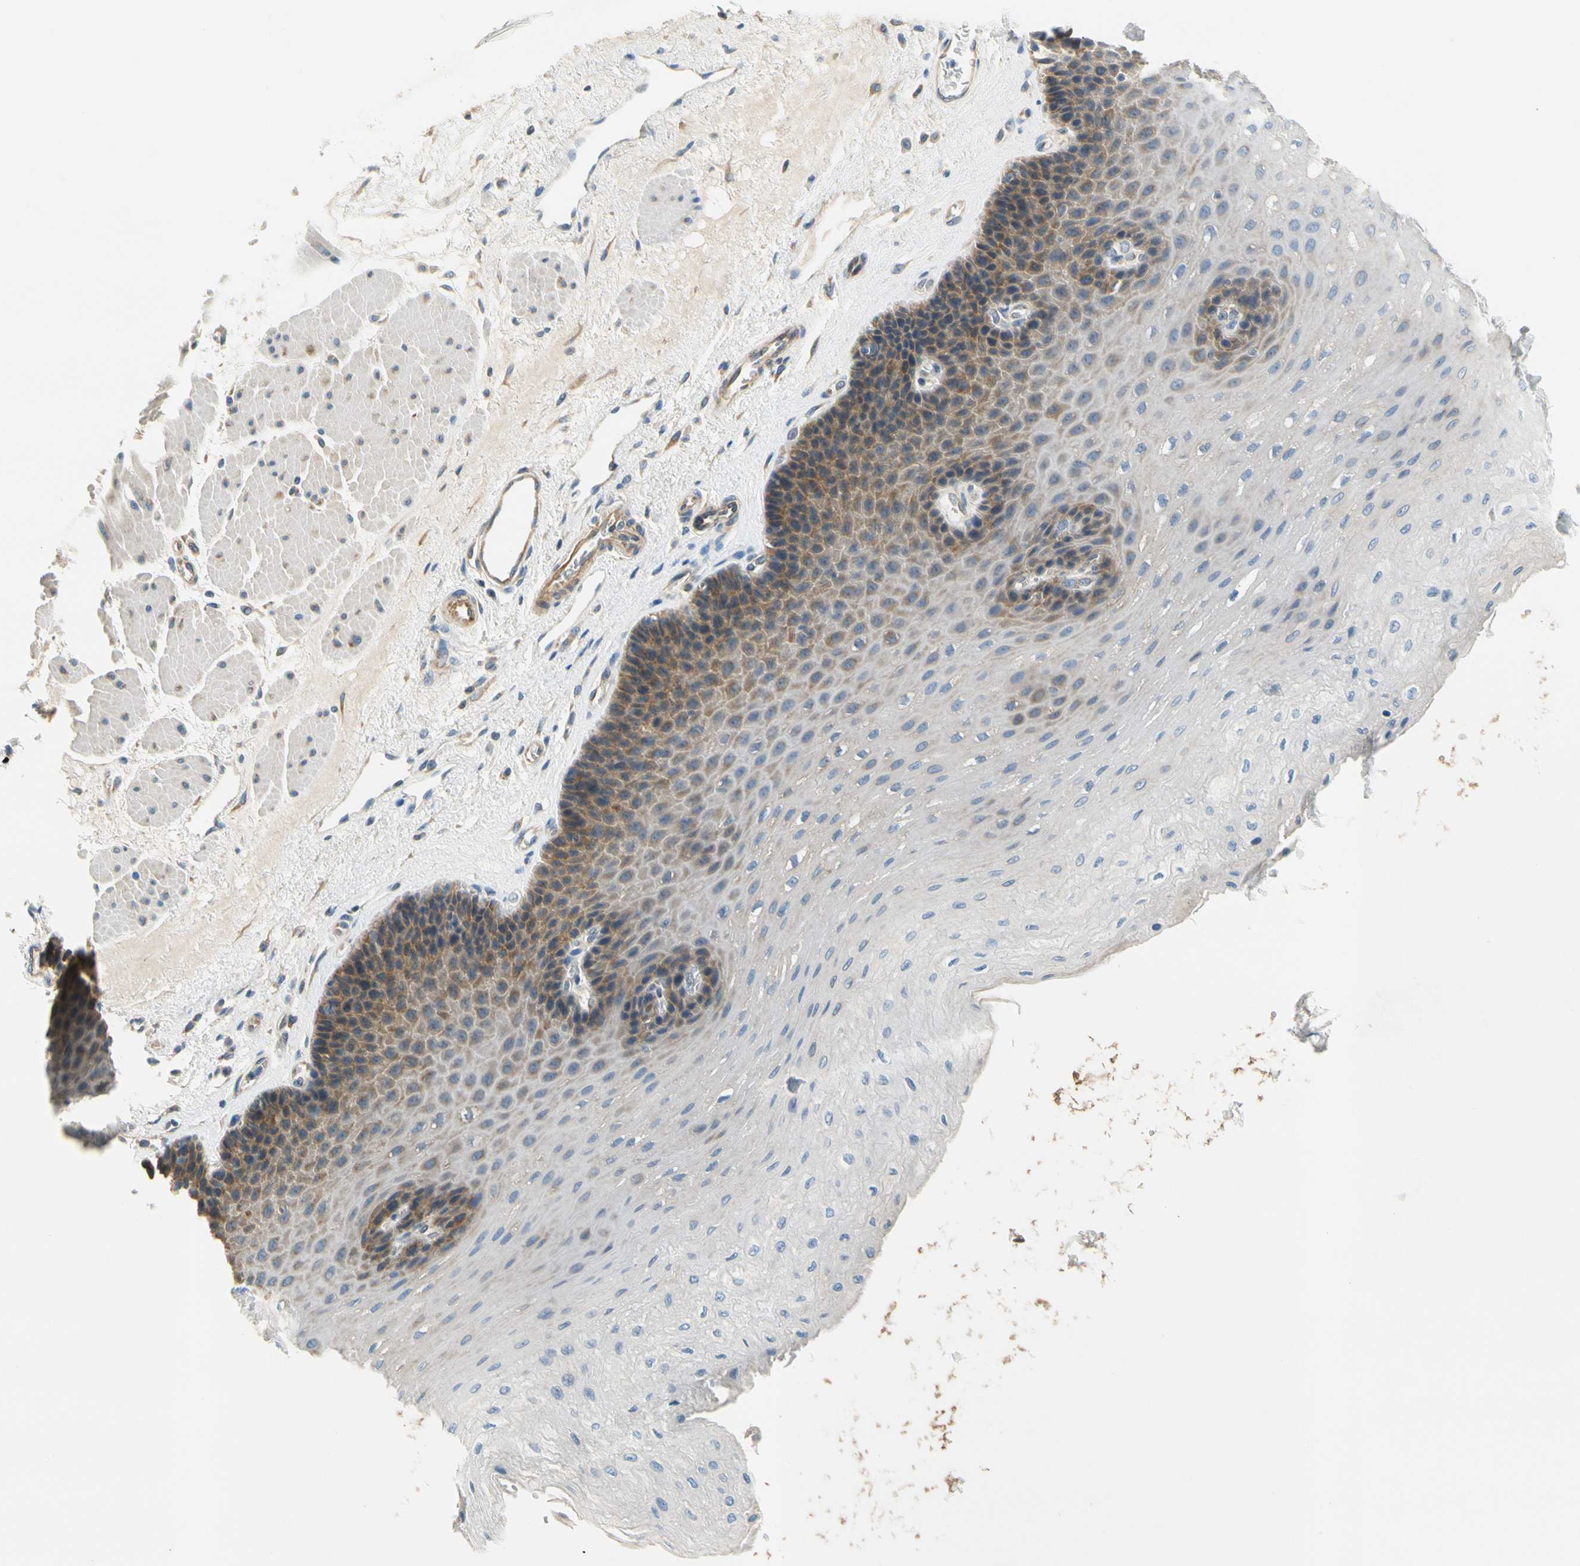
{"staining": {"intensity": "moderate", "quantity": "<25%", "location": "cytoplasmic/membranous"}, "tissue": "esophagus", "cell_type": "Squamous epithelial cells", "image_type": "normal", "snomed": [{"axis": "morphology", "description": "Normal tissue, NOS"}, {"axis": "topography", "description": "Esophagus"}], "caption": "Immunohistochemical staining of unremarkable human esophagus demonstrates <25% levels of moderate cytoplasmic/membranous protein expression in about <25% of squamous epithelial cells.", "gene": "LRRC47", "patient": {"sex": "female", "age": 72}}